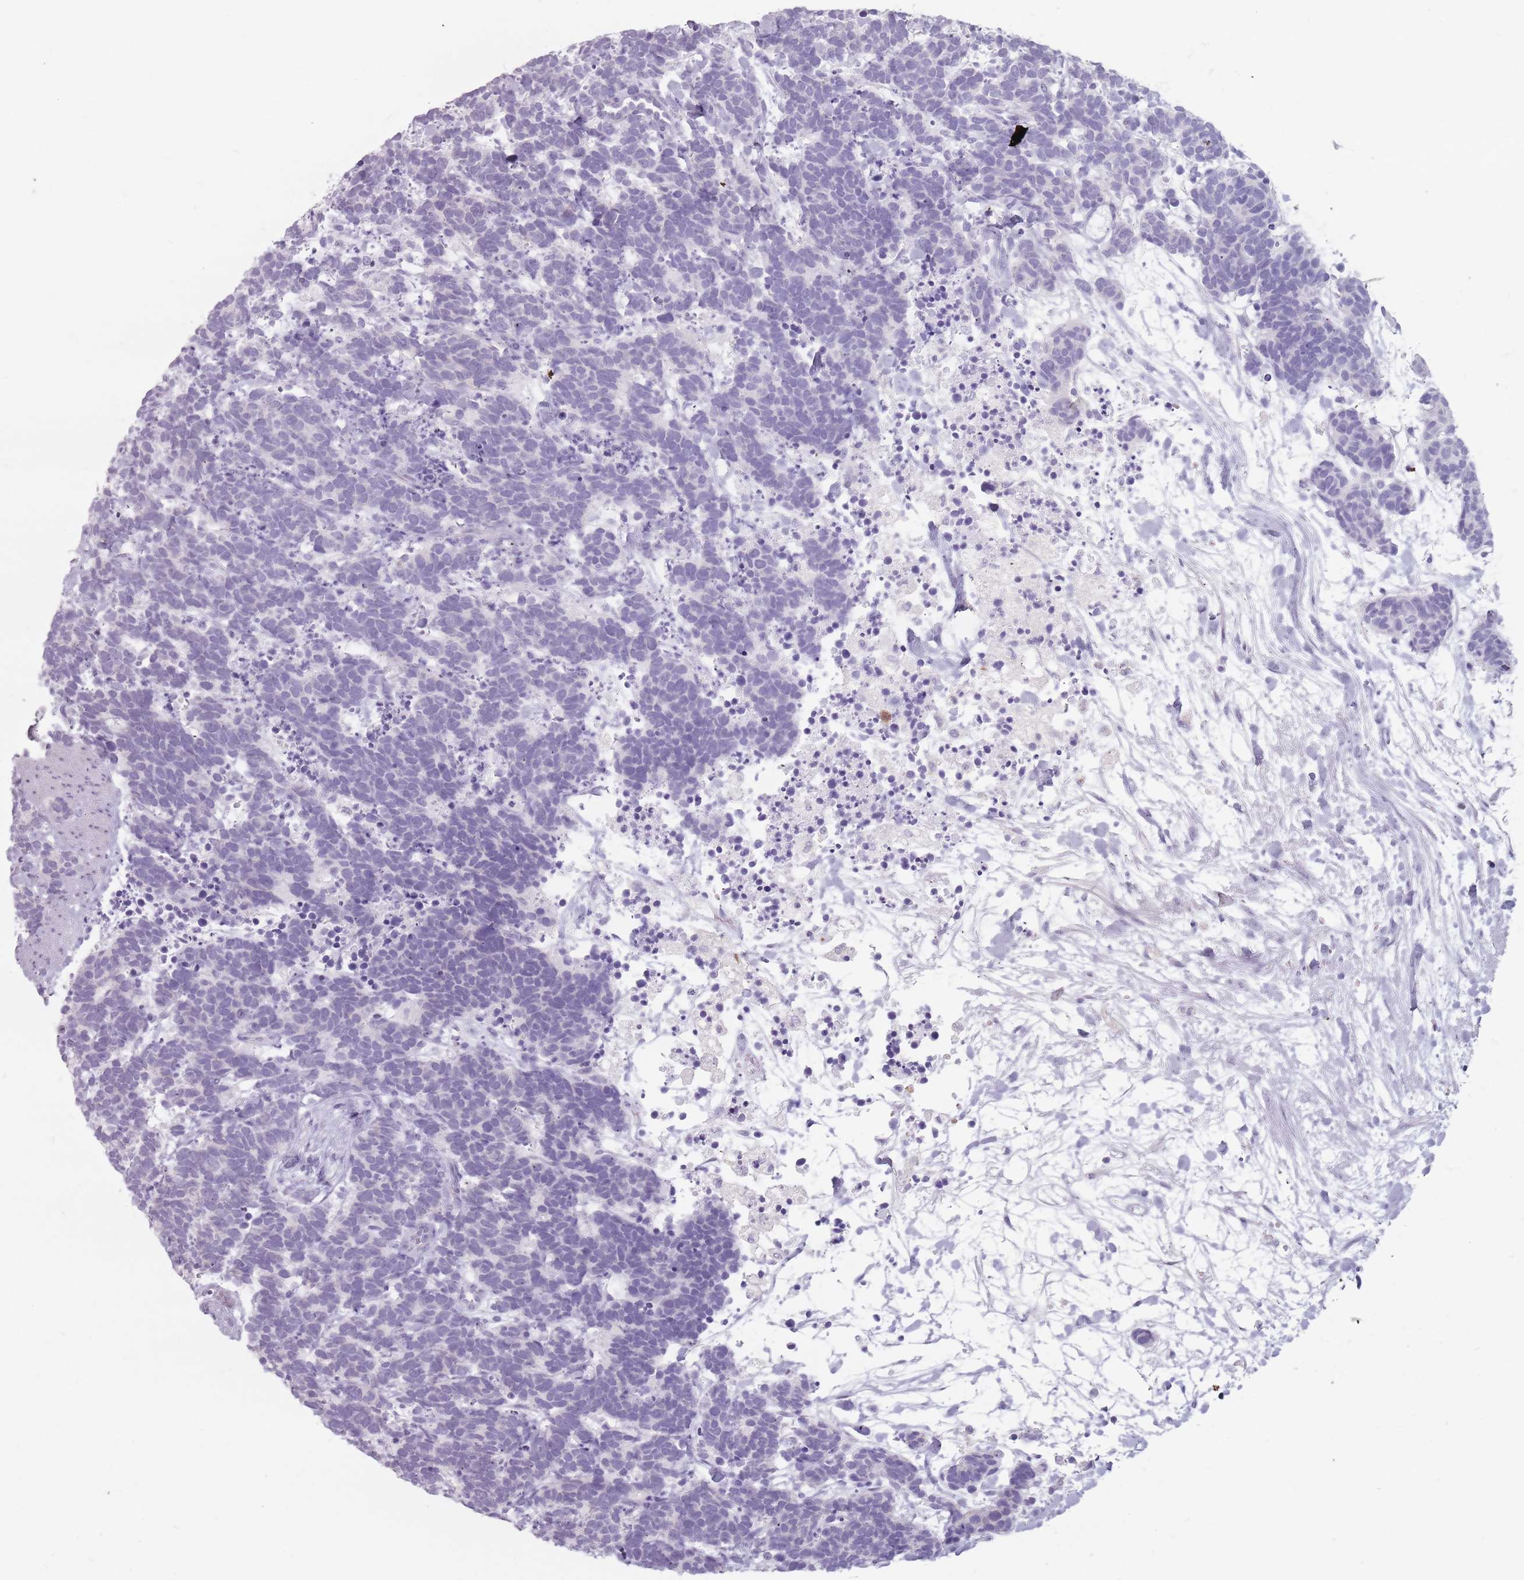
{"staining": {"intensity": "negative", "quantity": "none", "location": "none"}, "tissue": "carcinoid", "cell_type": "Tumor cells", "image_type": "cancer", "snomed": [{"axis": "morphology", "description": "Carcinoma, NOS"}, {"axis": "morphology", "description": "Carcinoid, malignant, NOS"}, {"axis": "topography", "description": "Prostate"}], "caption": "IHC histopathology image of human carcinoid stained for a protein (brown), which shows no positivity in tumor cells.", "gene": "ZNF584", "patient": {"sex": "male", "age": 57}}